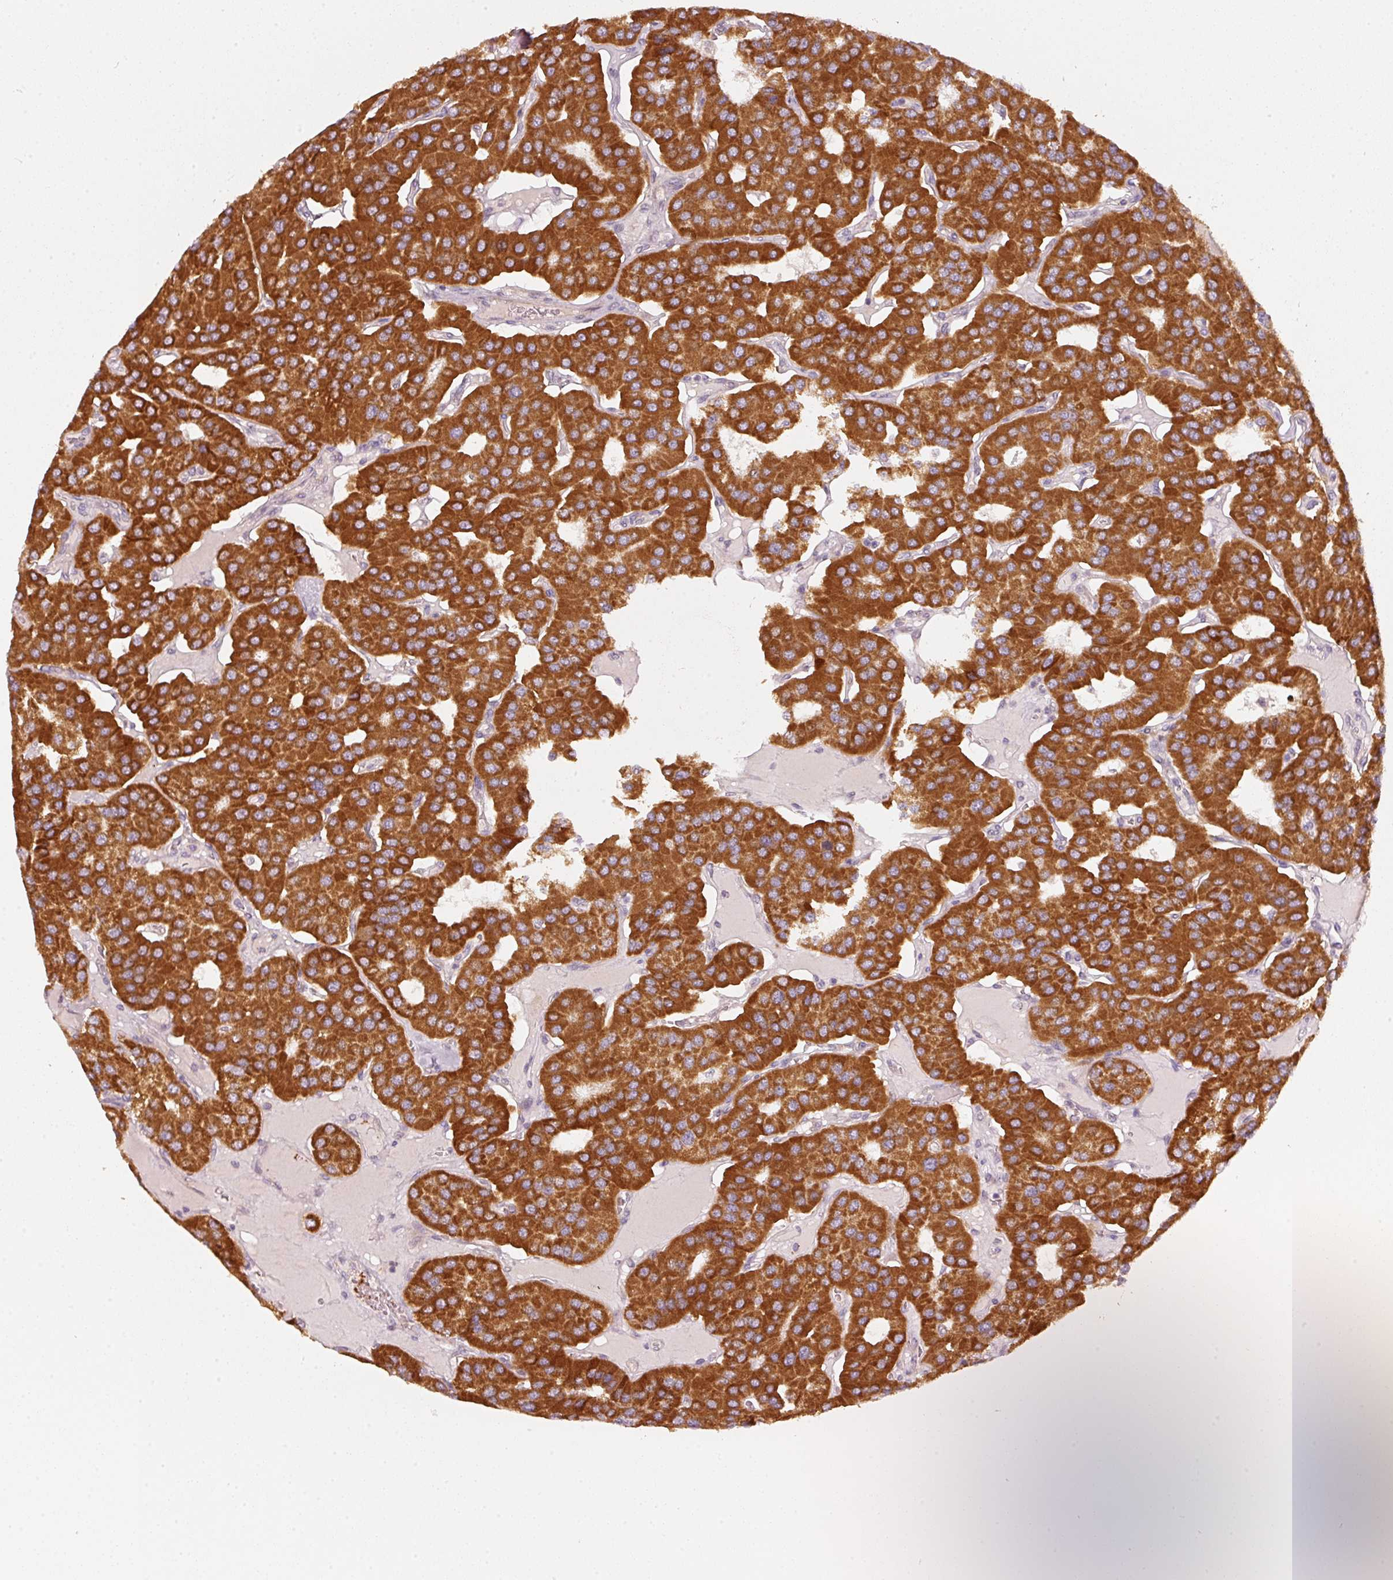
{"staining": {"intensity": "strong", "quantity": ">75%", "location": "cytoplasmic/membranous"}, "tissue": "parathyroid gland", "cell_type": "Glandular cells", "image_type": "normal", "snomed": [{"axis": "morphology", "description": "Normal tissue, NOS"}, {"axis": "morphology", "description": "Adenoma, NOS"}, {"axis": "topography", "description": "Parathyroid gland"}], "caption": "Strong cytoplasmic/membranous protein expression is appreciated in approximately >75% of glandular cells in parathyroid gland.", "gene": "ARHGAP22", "patient": {"sex": "female", "age": 86}}